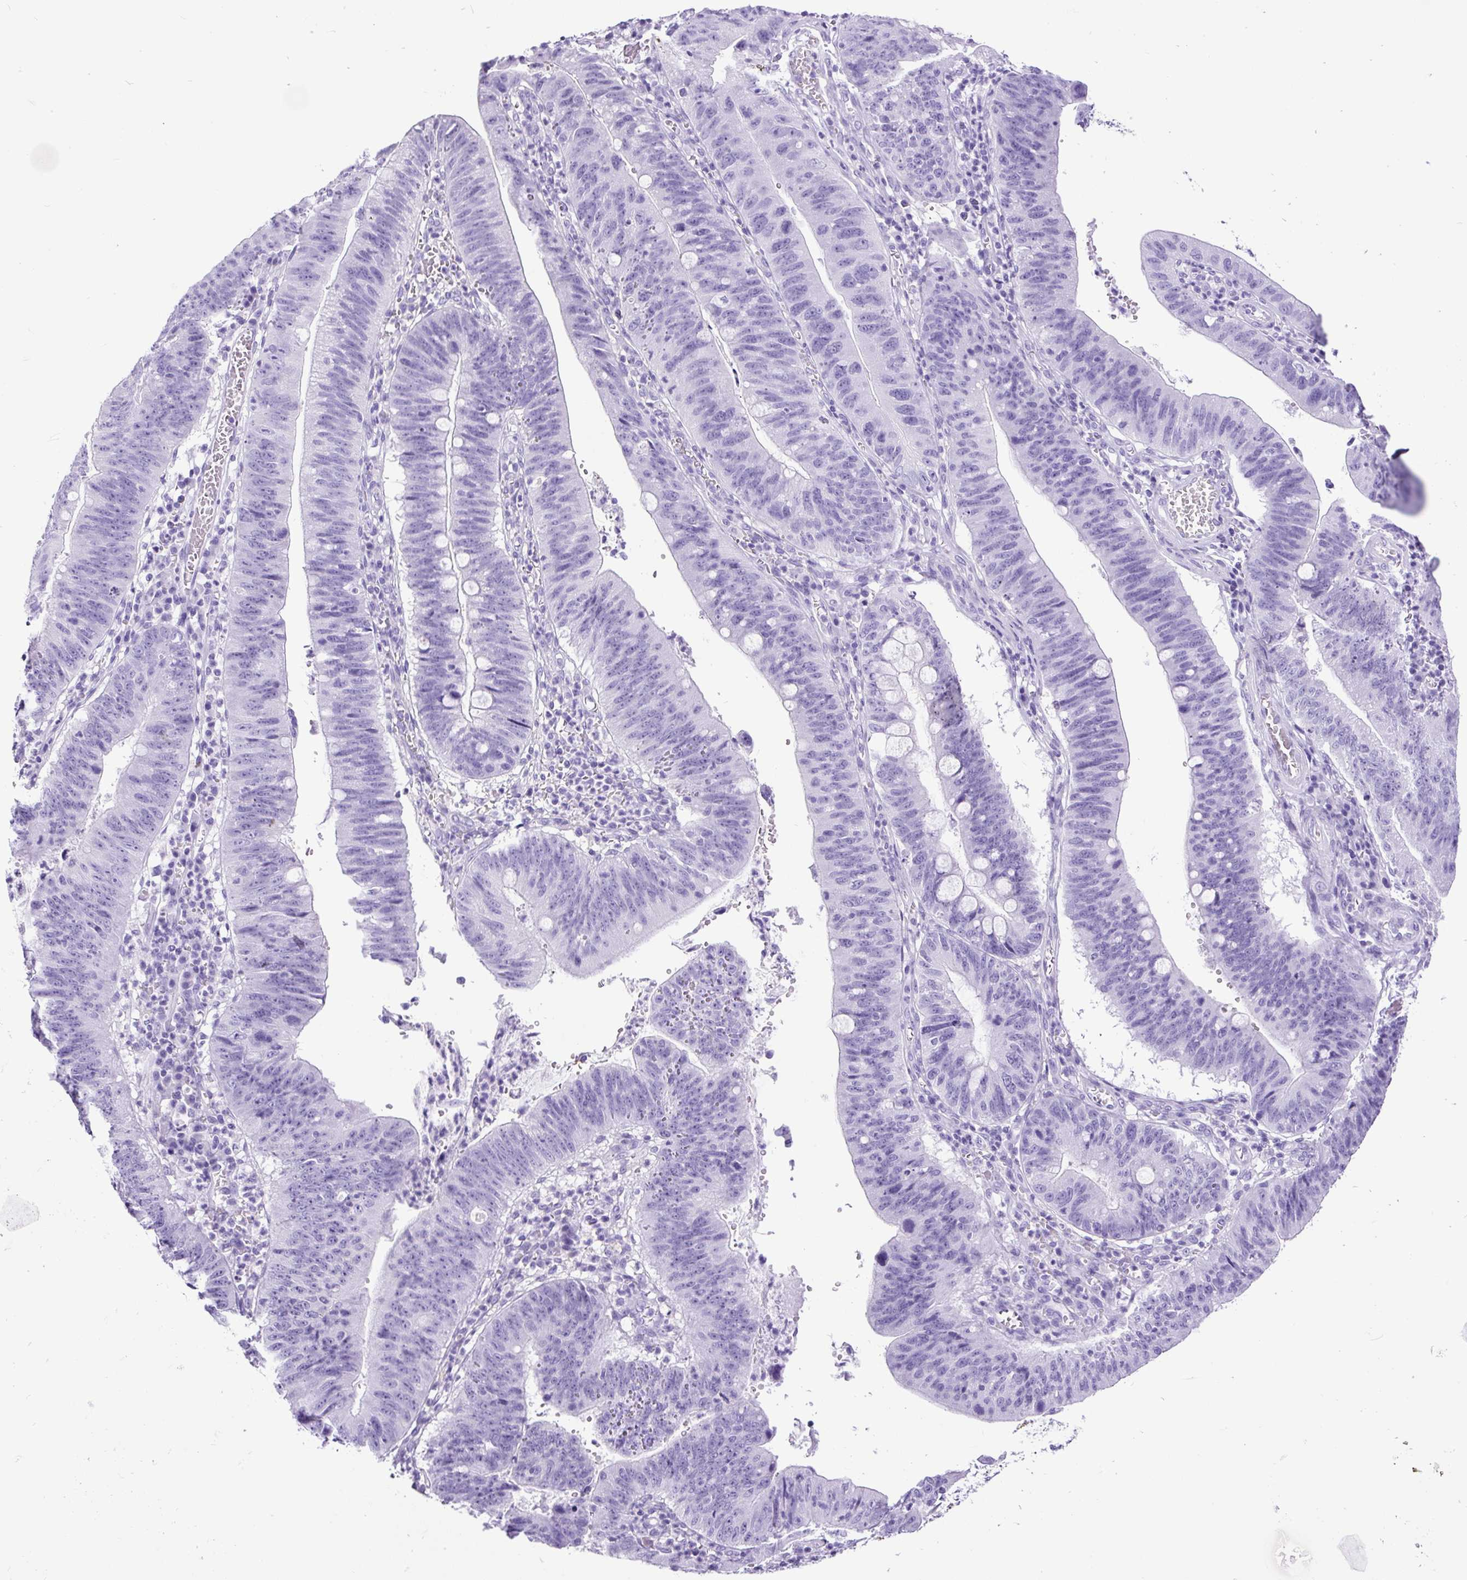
{"staining": {"intensity": "negative", "quantity": "none", "location": "none"}, "tissue": "stomach cancer", "cell_type": "Tumor cells", "image_type": "cancer", "snomed": [{"axis": "morphology", "description": "Adenocarcinoma, NOS"}, {"axis": "topography", "description": "Stomach"}], "caption": "This is an immunohistochemistry (IHC) image of adenocarcinoma (stomach). There is no positivity in tumor cells.", "gene": "CEL", "patient": {"sex": "male", "age": 59}}